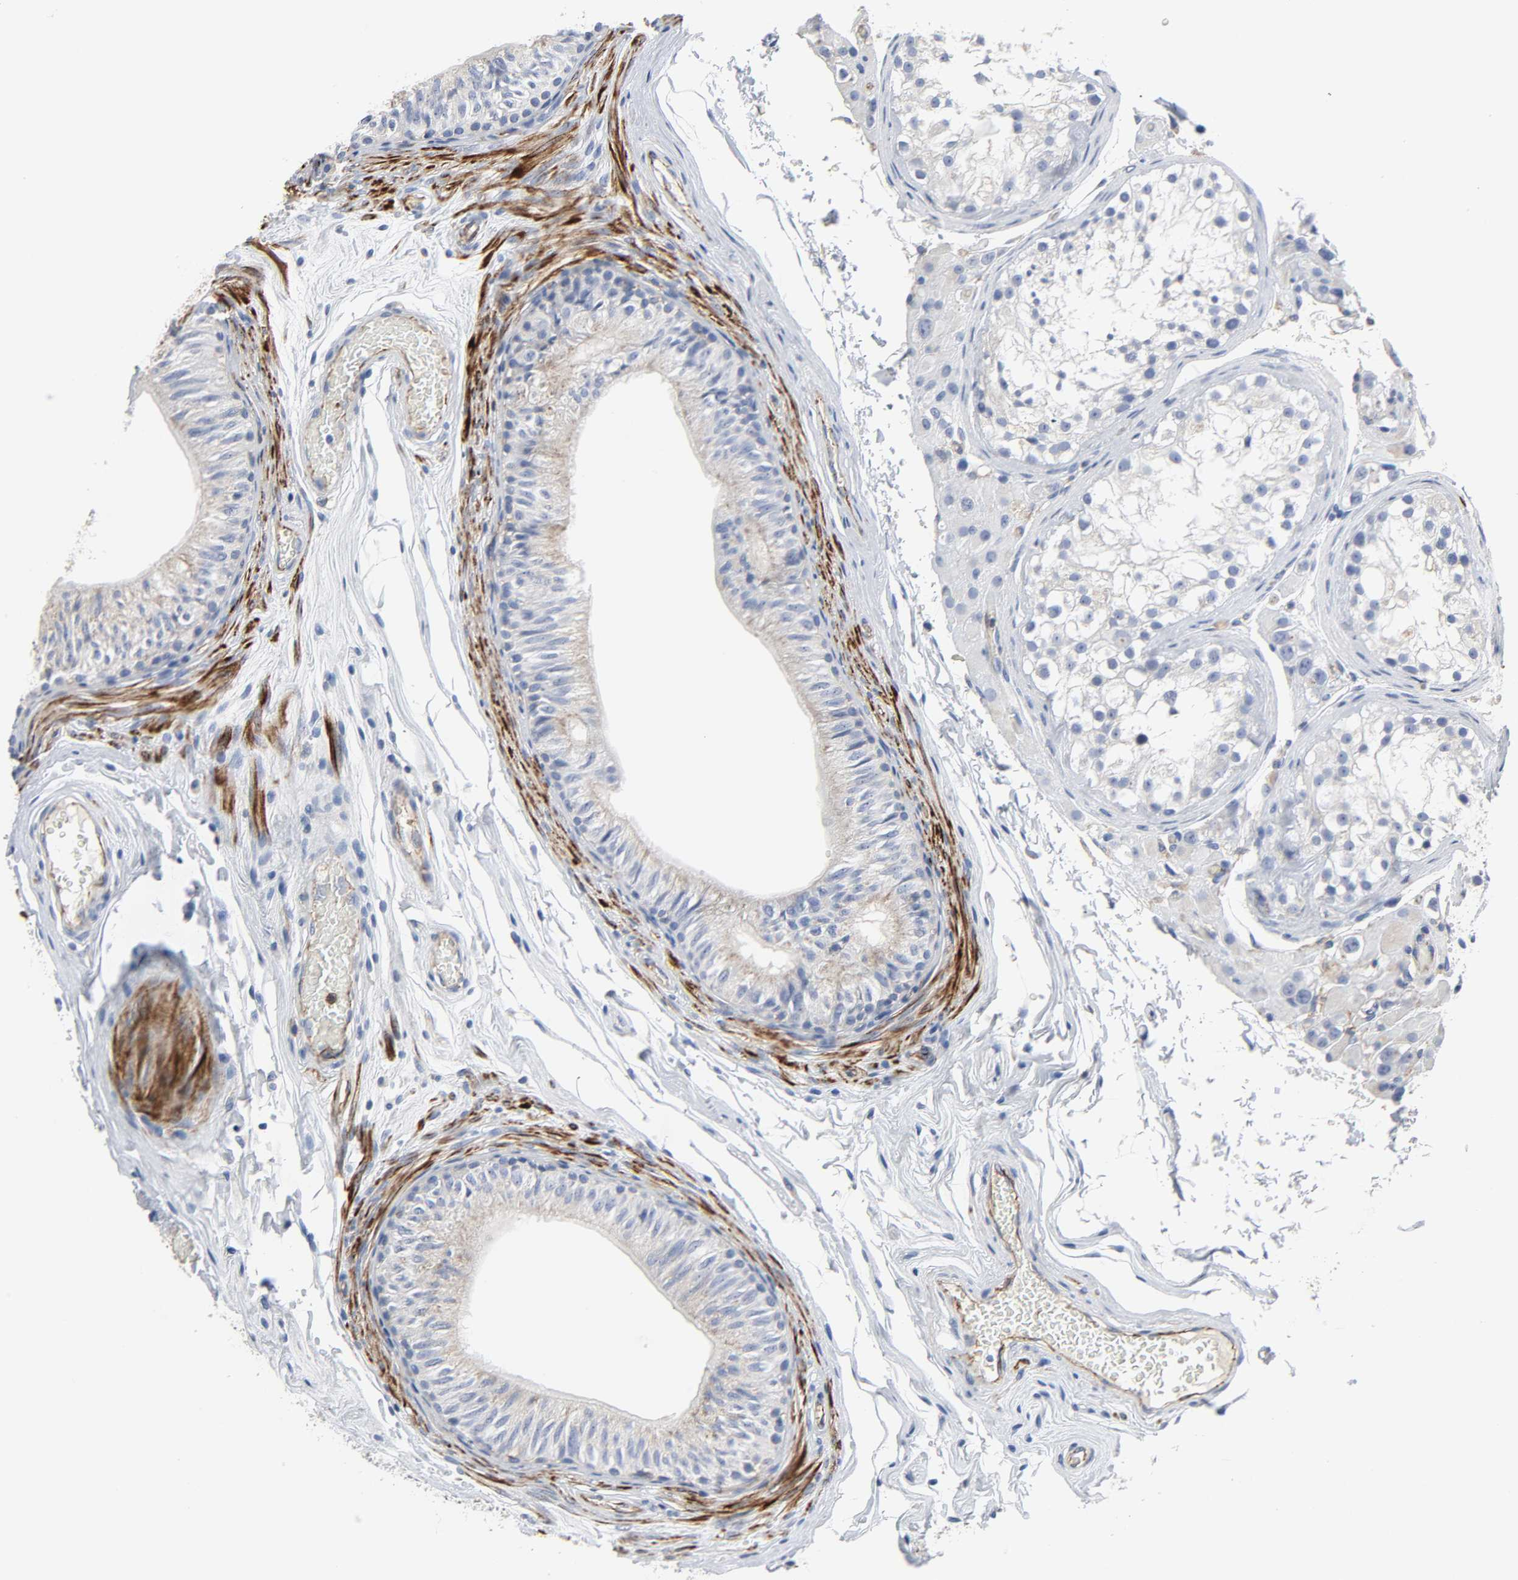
{"staining": {"intensity": "weak", "quantity": "<25%", "location": "cytoplasmic/membranous"}, "tissue": "epididymis", "cell_type": "Glandular cells", "image_type": "normal", "snomed": [{"axis": "morphology", "description": "Normal tissue, NOS"}, {"axis": "topography", "description": "Testis"}, {"axis": "topography", "description": "Epididymis"}], "caption": "This image is of normal epididymis stained with IHC to label a protein in brown with the nuclei are counter-stained blue. There is no staining in glandular cells.", "gene": "PECAM1", "patient": {"sex": "male", "age": 36}}